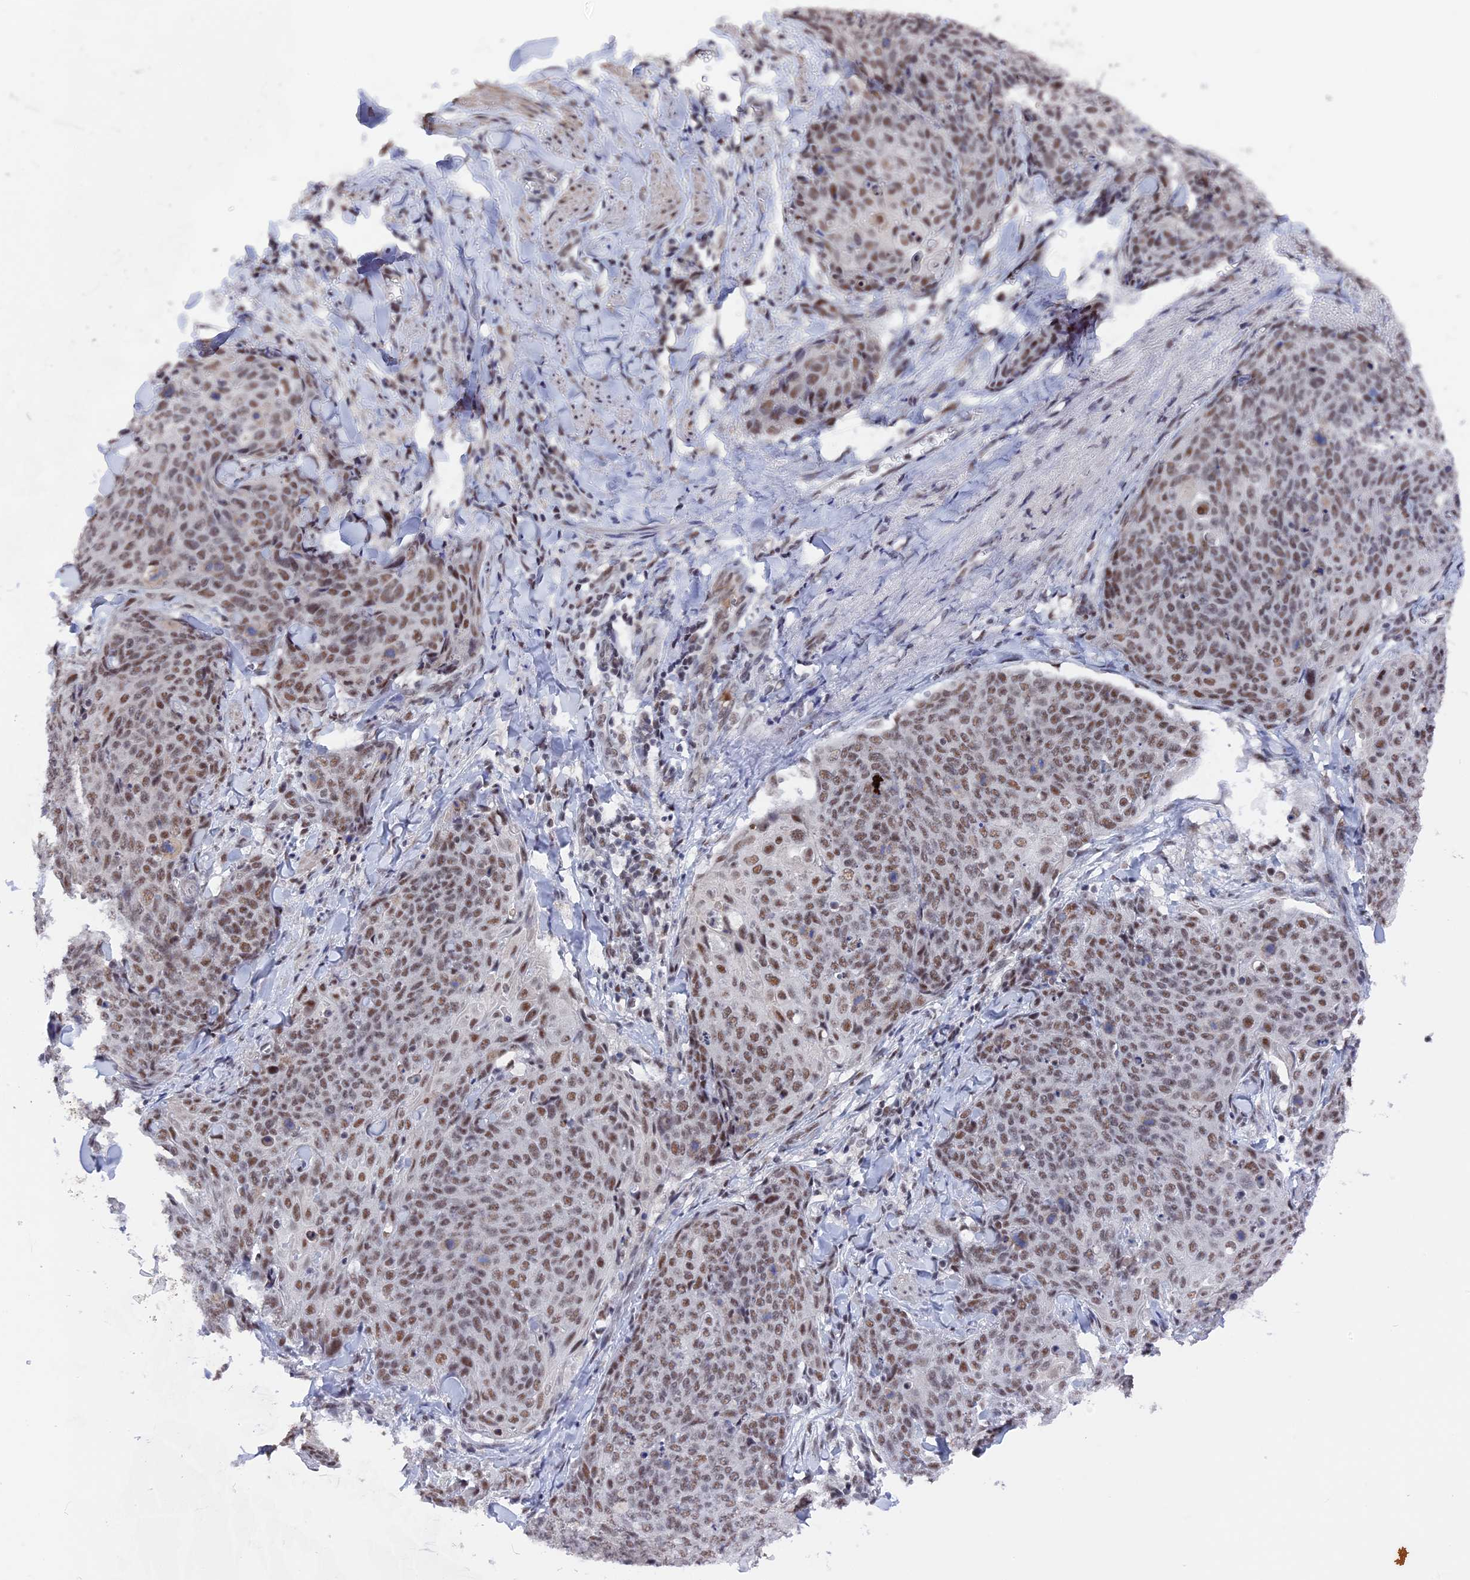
{"staining": {"intensity": "moderate", "quantity": ">75%", "location": "nuclear"}, "tissue": "skin cancer", "cell_type": "Tumor cells", "image_type": "cancer", "snomed": [{"axis": "morphology", "description": "Squamous cell carcinoma, NOS"}, {"axis": "topography", "description": "Skin"}, {"axis": "topography", "description": "Vulva"}], "caption": "Skin squamous cell carcinoma was stained to show a protein in brown. There is medium levels of moderate nuclear staining in approximately >75% of tumor cells.", "gene": "SF3A2", "patient": {"sex": "female", "age": 85}}